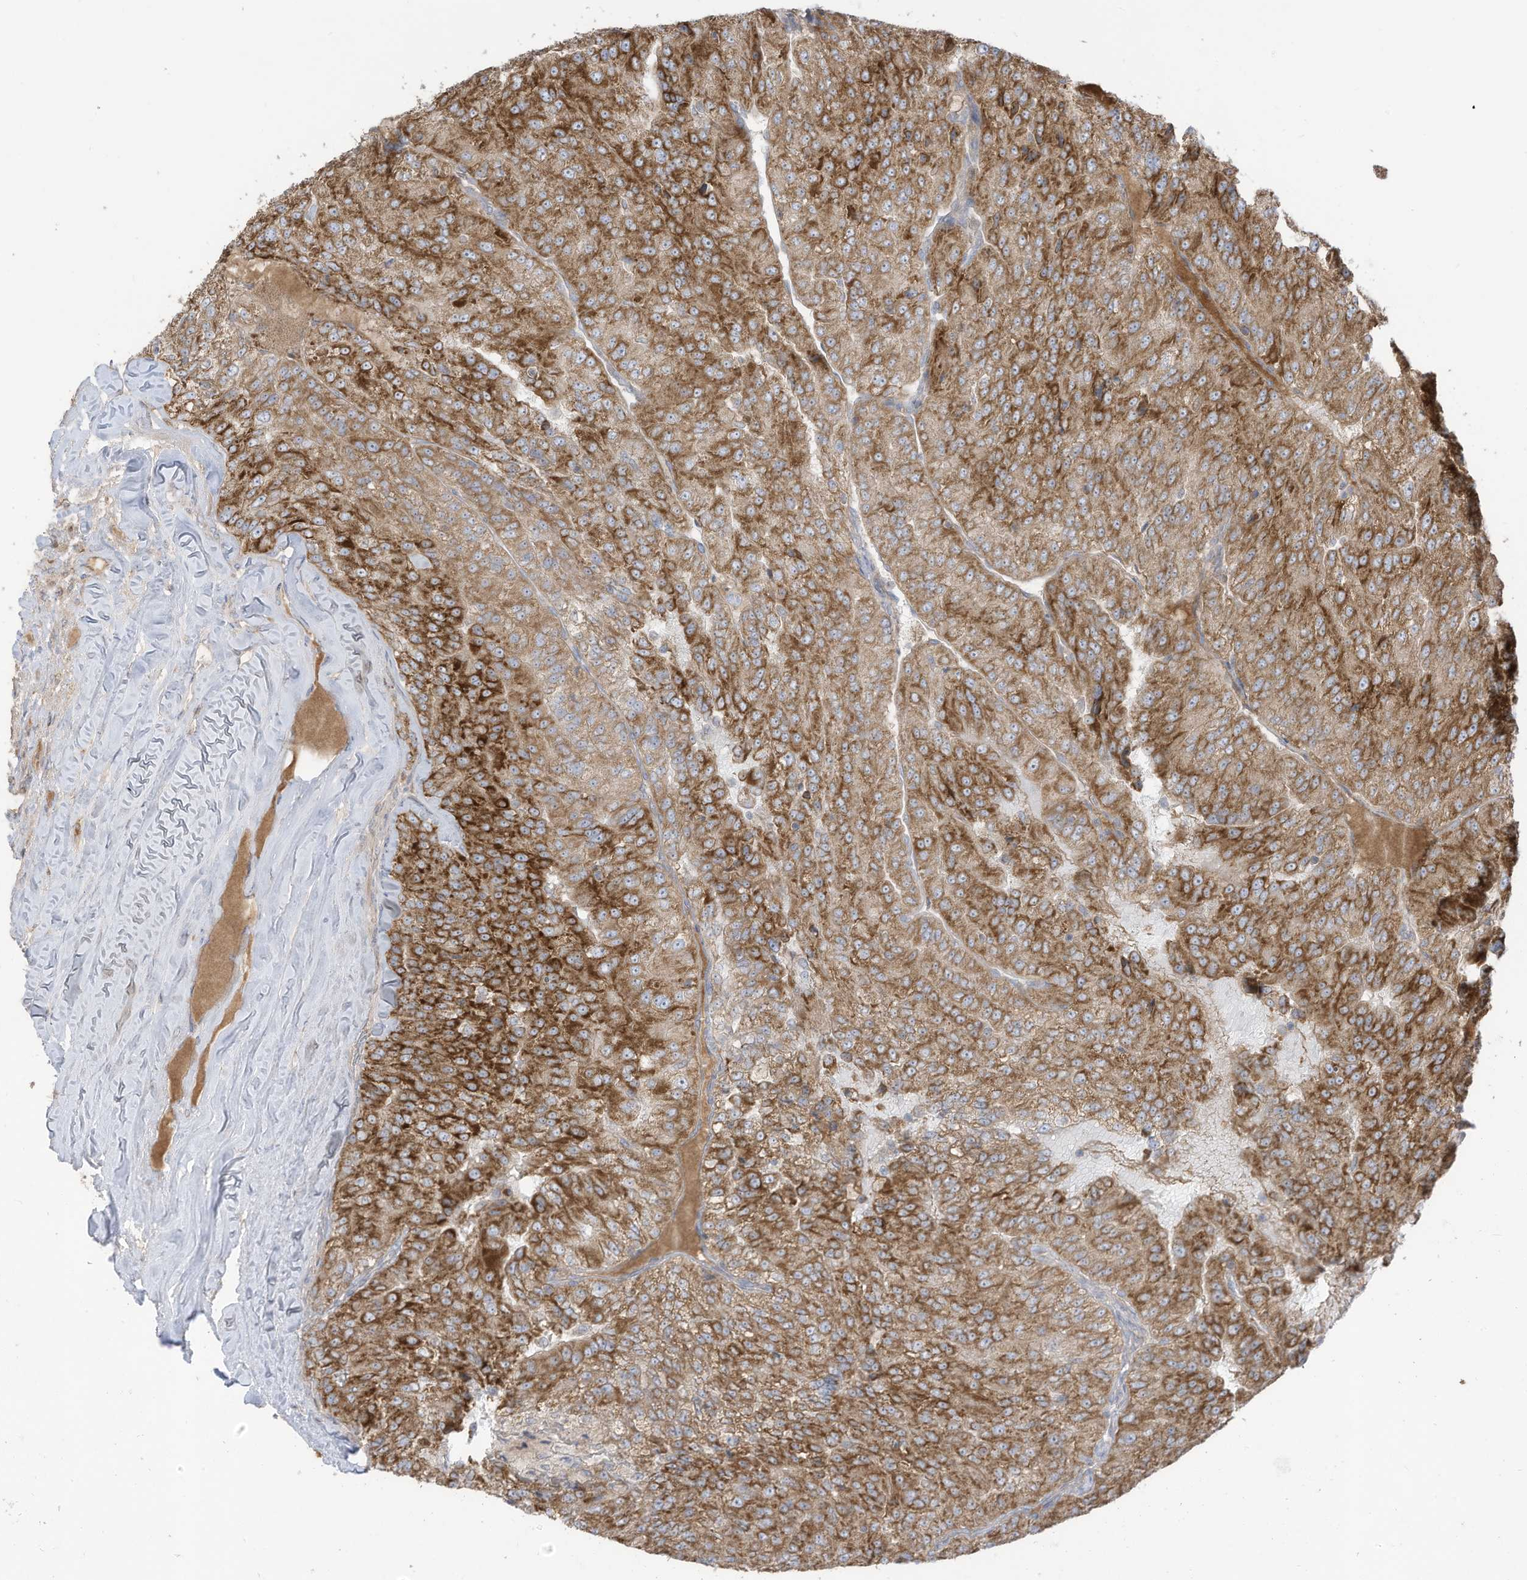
{"staining": {"intensity": "strong", "quantity": ">75%", "location": "cytoplasmic/membranous"}, "tissue": "renal cancer", "cell_type": "Tumor cells", "image_type": "cancer", "snomed": [{"axis": "morphology", "description": "Adenocarcinoma, NOS"}, {"axis": "topography", "description": "Kidney"}], "caption": "An IHC photomicrograph of tumor tissue is shown. Protein staining in brown labels strong cytoplasmic/membranous positivity in renal cancer within tumor cells. (Brightfield microscopy of DAB IHC at high magnification).", "gene": "CGAS", "patient": {"sex": "female", "age": 63}}